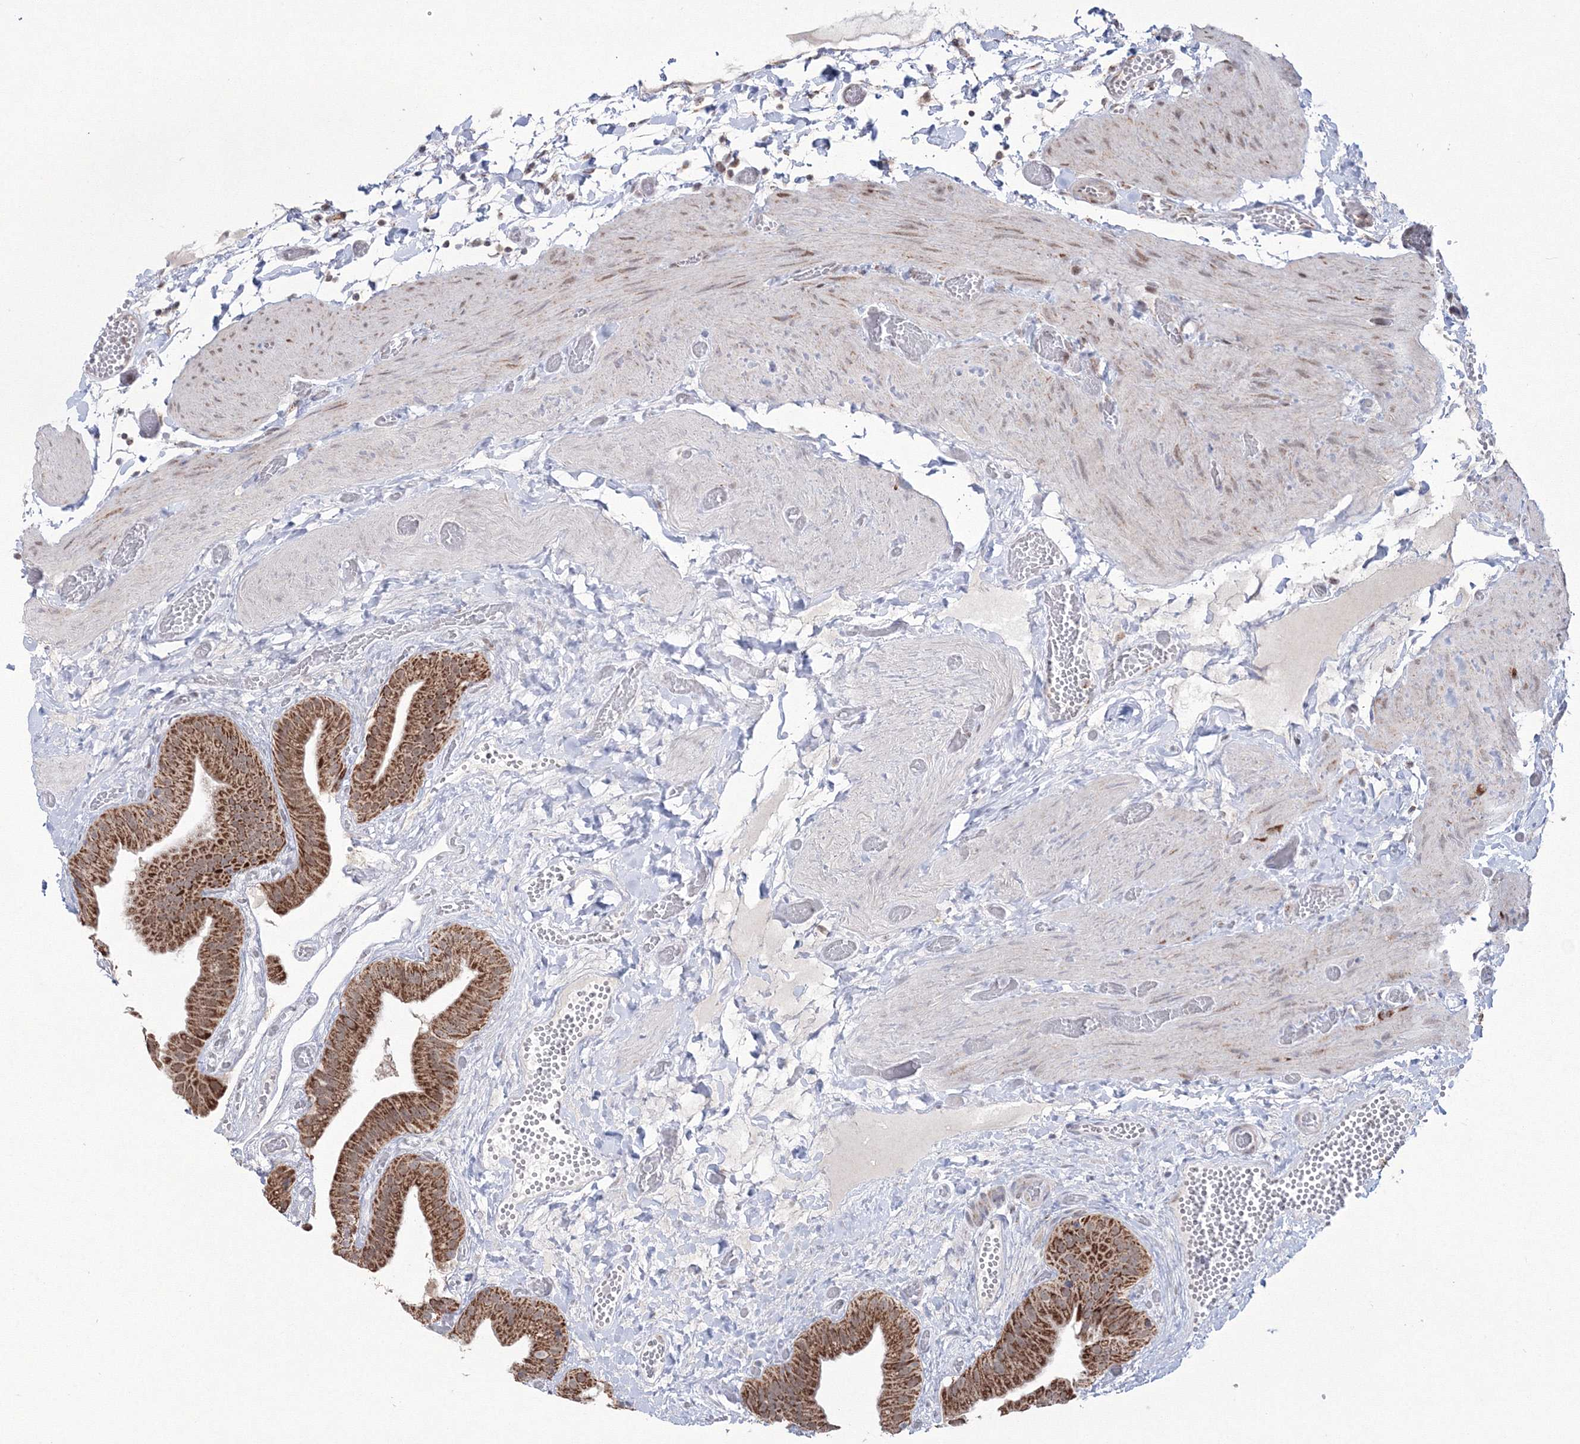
{"staining": {"intensity": "strong", "quantity": ">75%", "location": "cytoplasmic/membranous"}, "tissue": "gallbladder", "cell_type": "Glandular cells", "image_type": "normal", "snomed": [{"axis": "morphology", "description": "Normal tissue, NOS"}, {"axis": "topography", "description": "Gallbladder"}], "caption": "Immunohistochemical staining of unremarkable gallbladder displays high levels of strong cytoplasmic/membranous positivity in about >75% of glandular cells.", "gene": "GRSF1", "patient": {"sex": "female", "age": 64}}